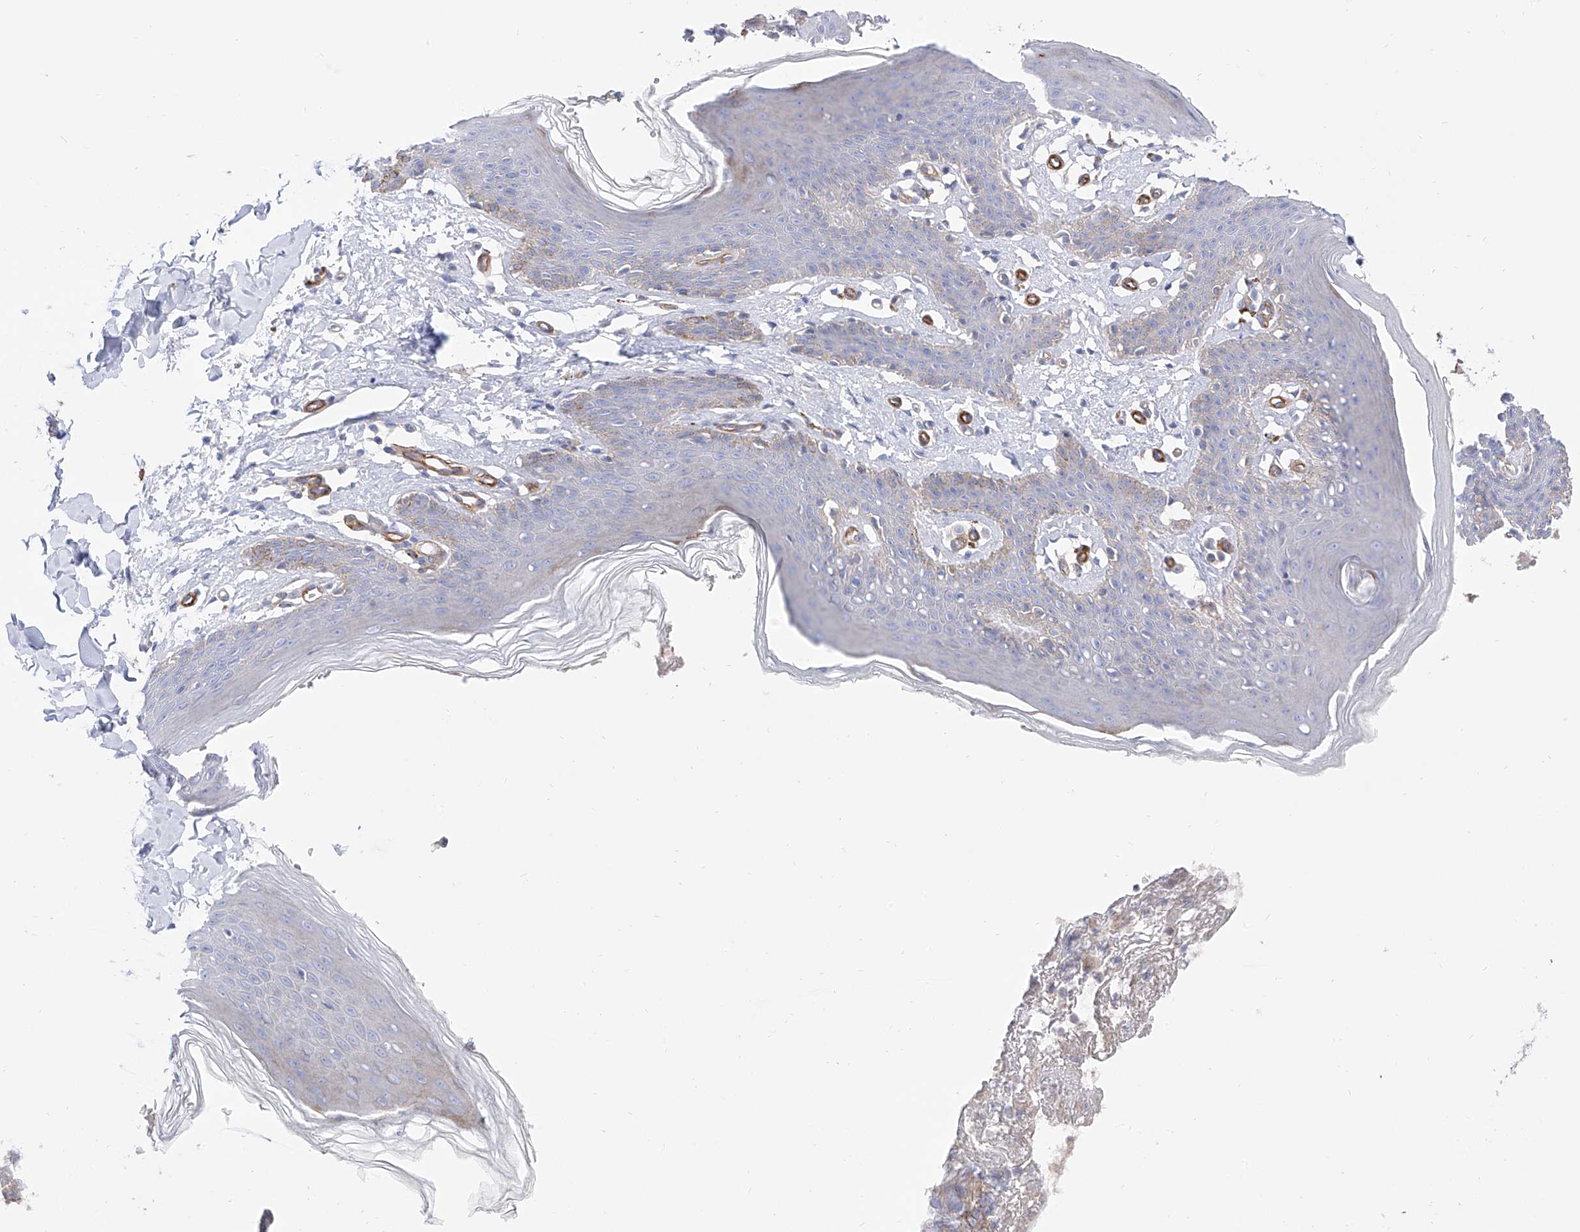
{"staining": {"intensity": "moderate", "quantity": "<25%", "location": "cytoplasmic/membranous"}, "tissue": "skin", "cell_type": "Epidermal cells", "image_type": "normal", "snomed": [{"axis": "morphology", "description": "Normal tissue, NOS"}, {"axis": "topography", "description": "Vulva"}], "caption": "Protein positivity by IHC demonstrates moderate cytoplasmic/membranous staining in about <25% of epidermal cells in benign skin.", "gene": "LCA5", "patient": {"sex": "female", "age": 66}}